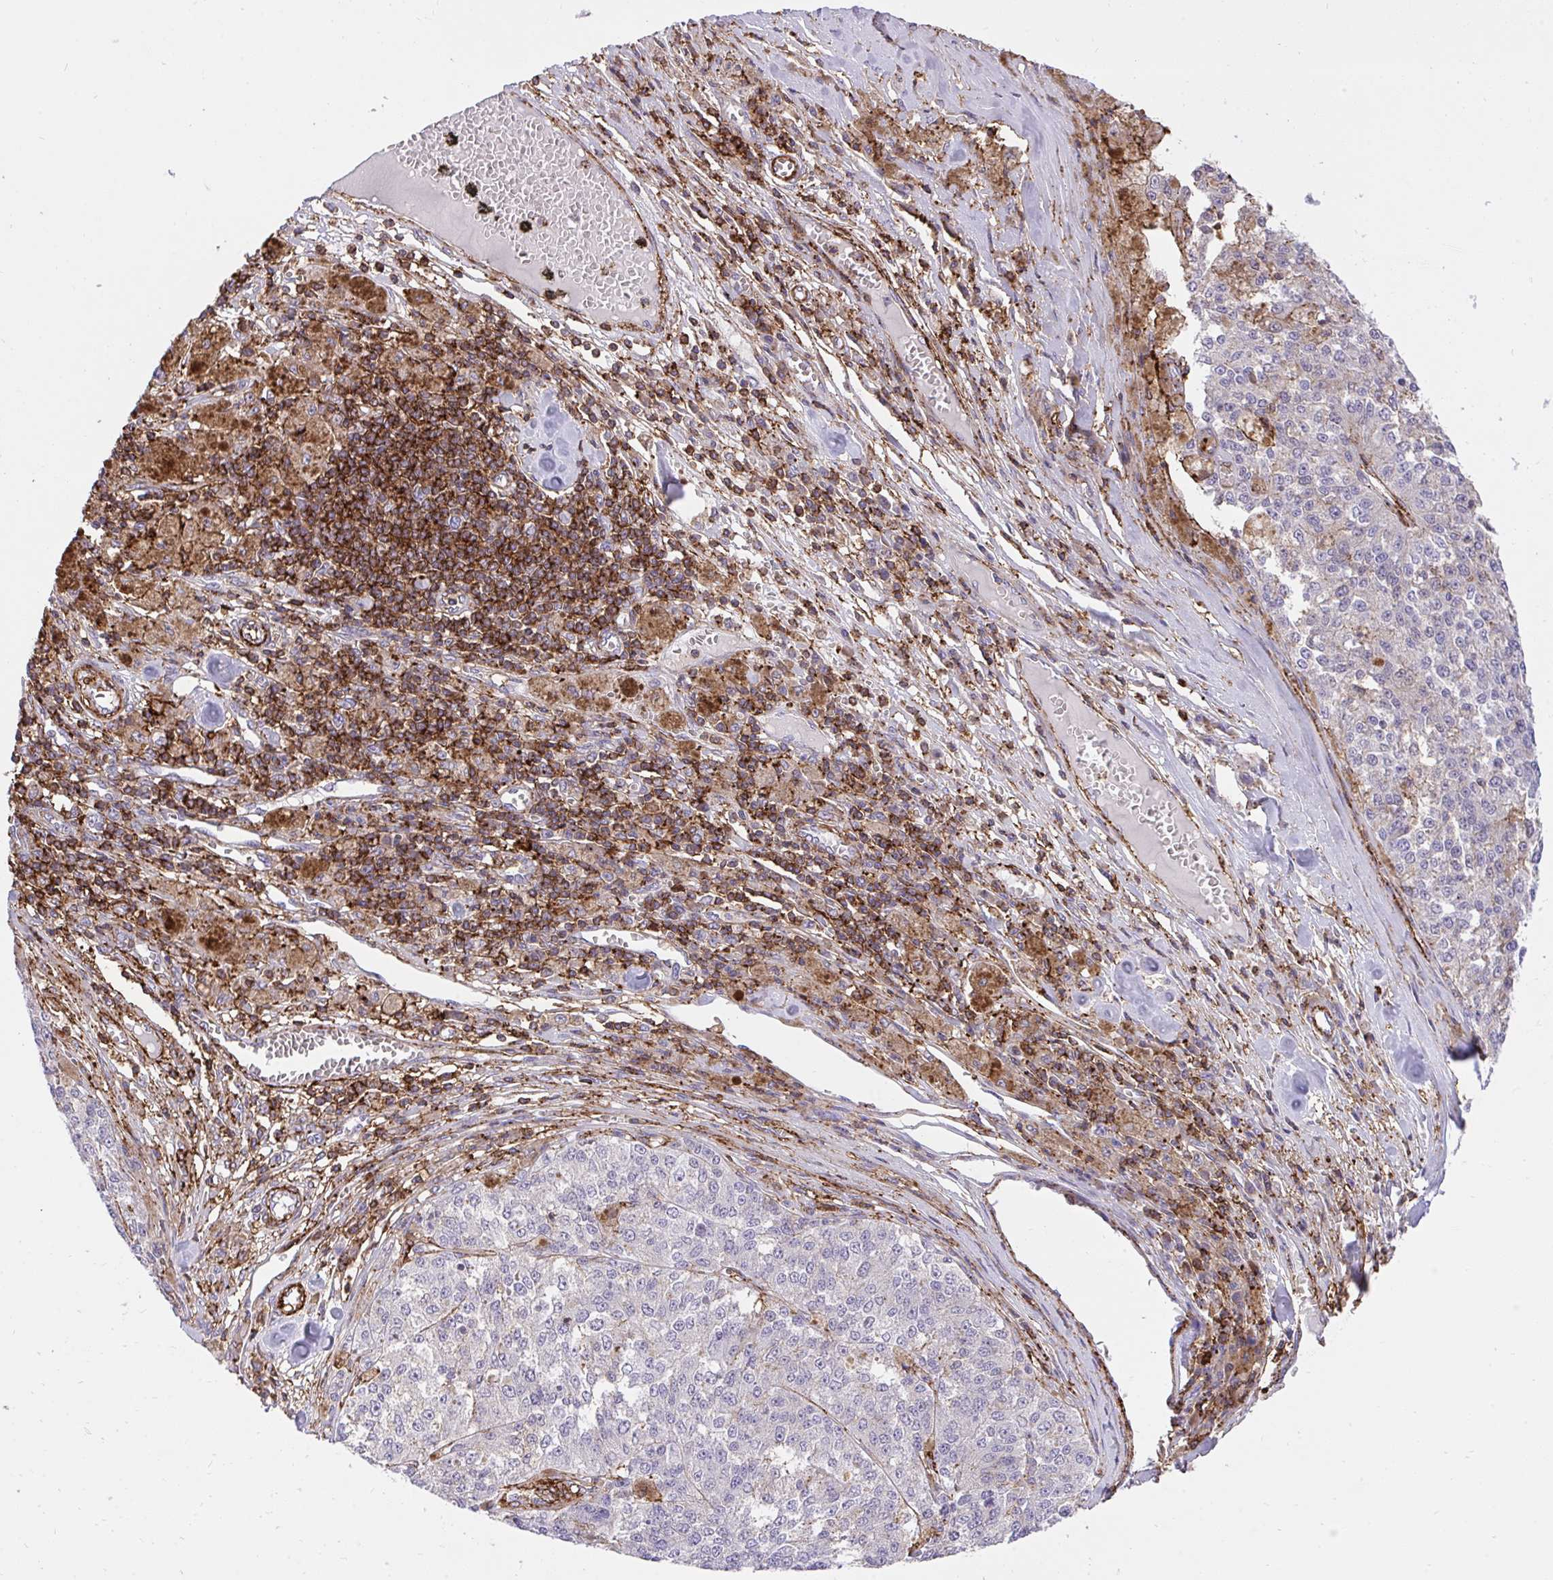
{"staining": {"intensity": "negative", "quantity": "none", "location": "none"}, "tissue": "melanoma", "cell_type": "Tumor cells", "image_type": "cancer", "snomed": [{"axis": "morphology", "description": "Malignant melanoma, Metastatic site"}, {"axis": "topography", "description": "Lymph node"}], "caption": "High power microscopy micrograph of an immunohistochemistry (IHC) photomicrograph of malignant melanoma (metastatic site), revealing no significant staining in tumor cells.", "gene": "ERI1", "patient": {"sex": "female", "age": 64}}